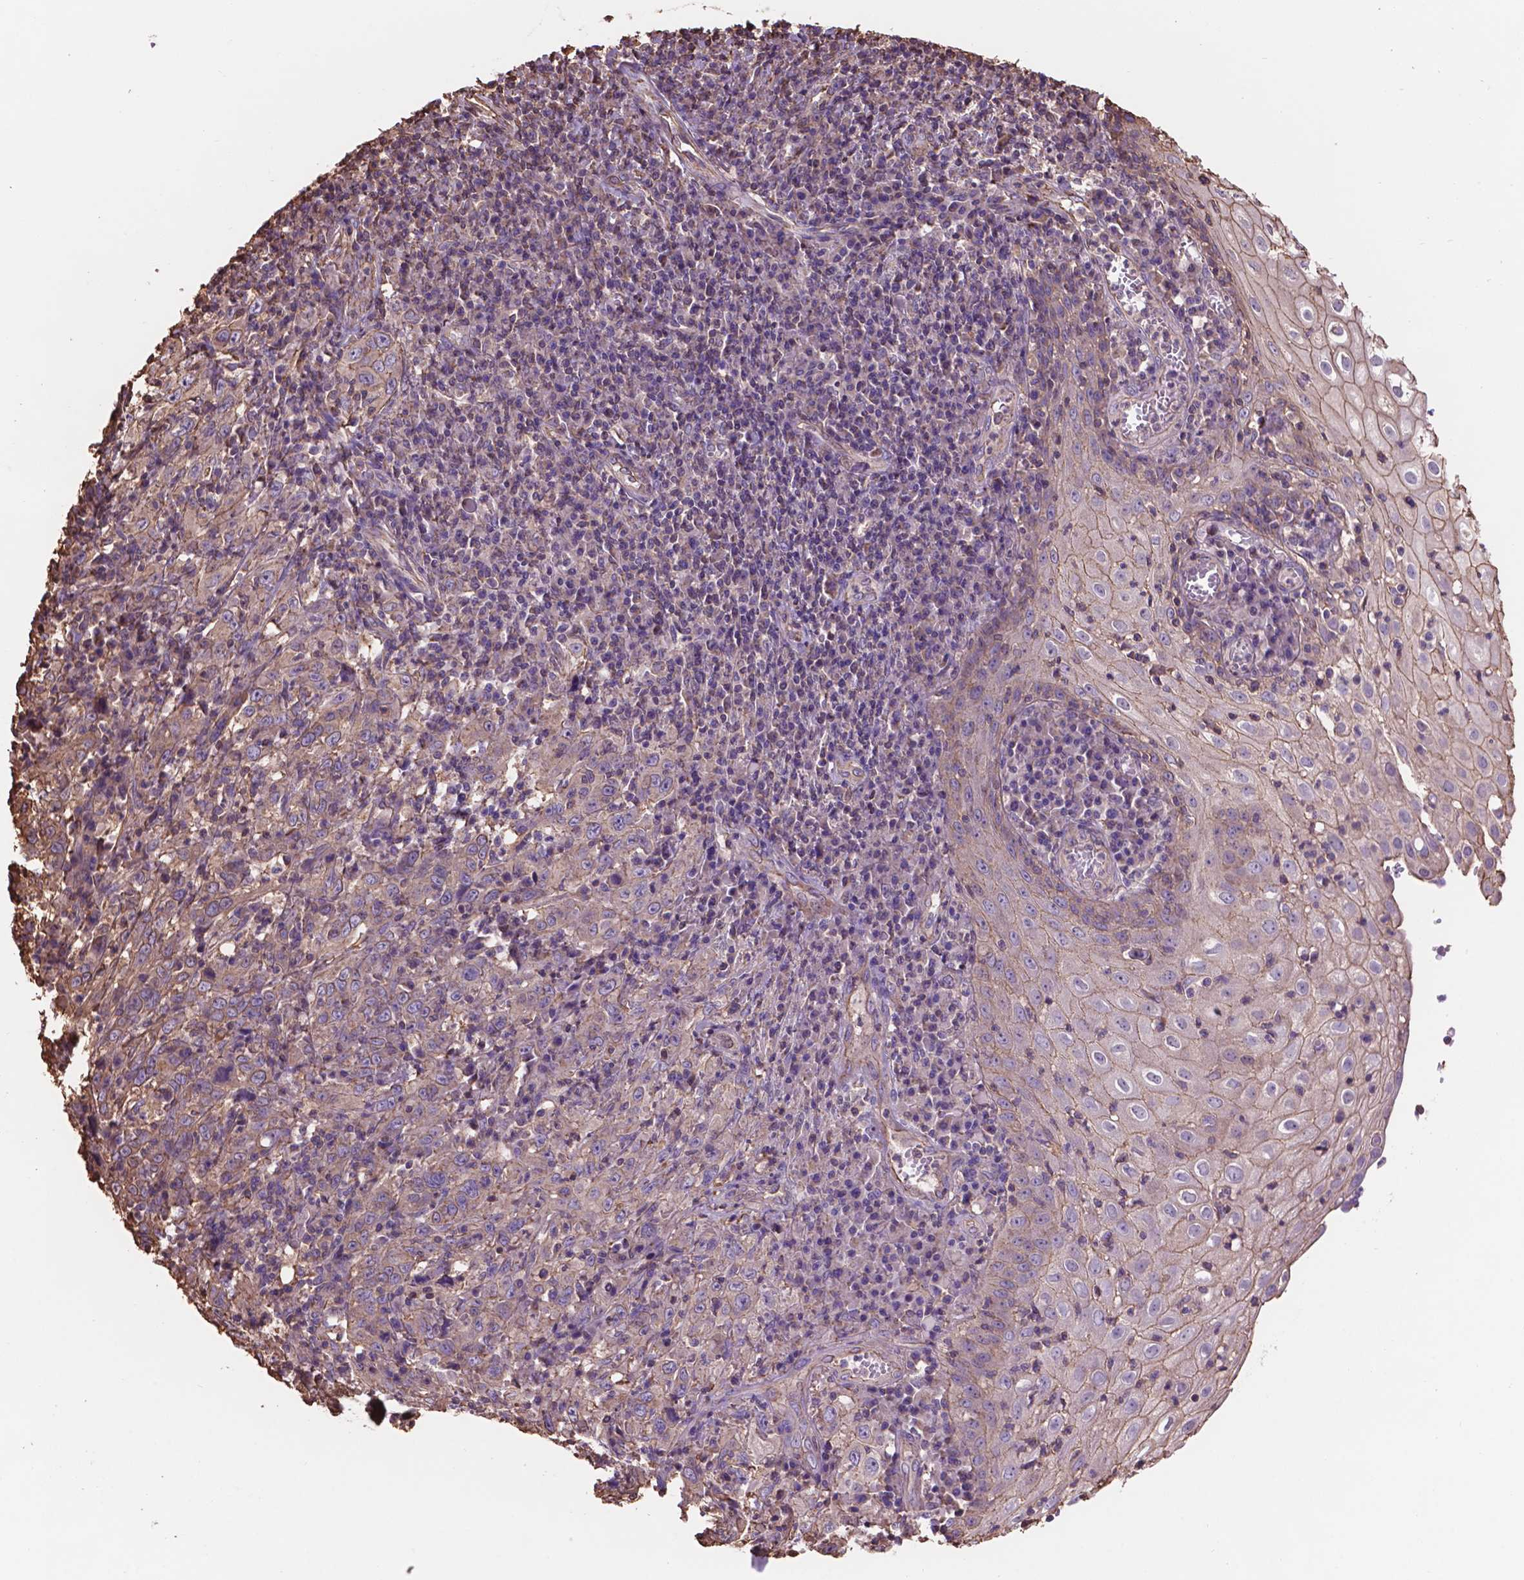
{"staining": {"intensity": "negative", "quantity": "none", "location": "none"}, "tissue": "cervical cancer", "cell_type": "Tumor cells", "image_type": "cancer", "snomed": [{"axis": "morphology", "description": "Squamous cell carcinoma, NOS"}, {"axis": "topography", "description": "Cervix"}], "caption": "Squamous cell carcinoma (cervical) stained for a protein using immunohistochemistry (IHC) demonstrates no expression tumor cells.", "gene": "NIPA2", "patient": {"sex": "female", "age": 46}}